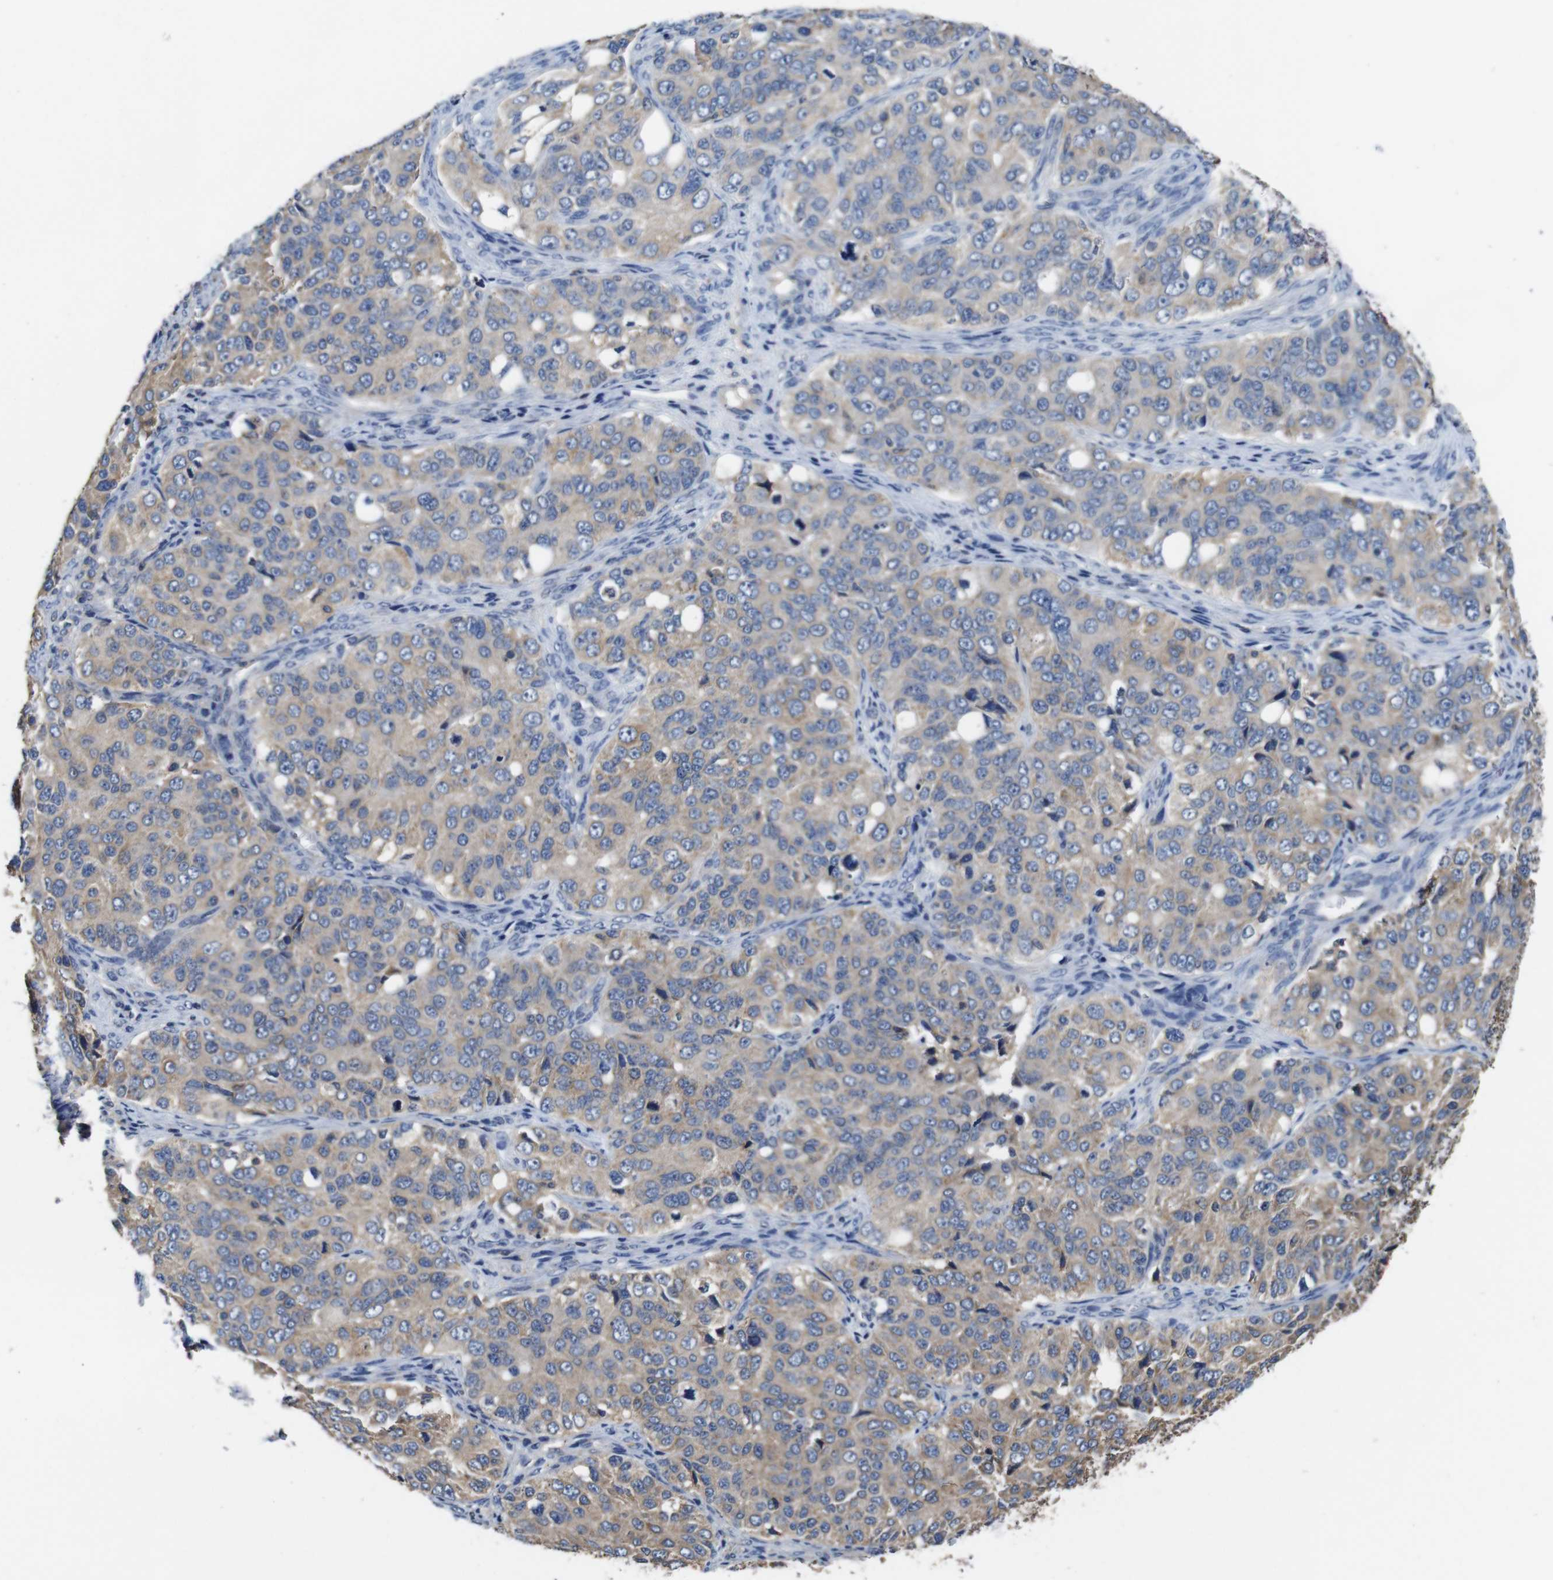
{"staining": {"intensity": "weak", "quantity": ">75%", "location": "cytoplasmic/membranous"}, "tissue": "ovarian cancer", "cell_type": "Tumor cells", "image_type": "cancer", "snomed": [{"axis": "morphology", "description": "Carcinoma, endometroid"}, {"axis": "topography", "description": "Ovary"}], "caption": "A low amount of weak cytoplasmic/membranous expression is identified in approximately >75% of tumor cells in ovarian cancer (endometroid carcinoma) tissue. (Brightfield microscopy of DAB IHC at high magnification).", "gene": "GLIPR1", "patient": {"sex": "female", "age": 51}}